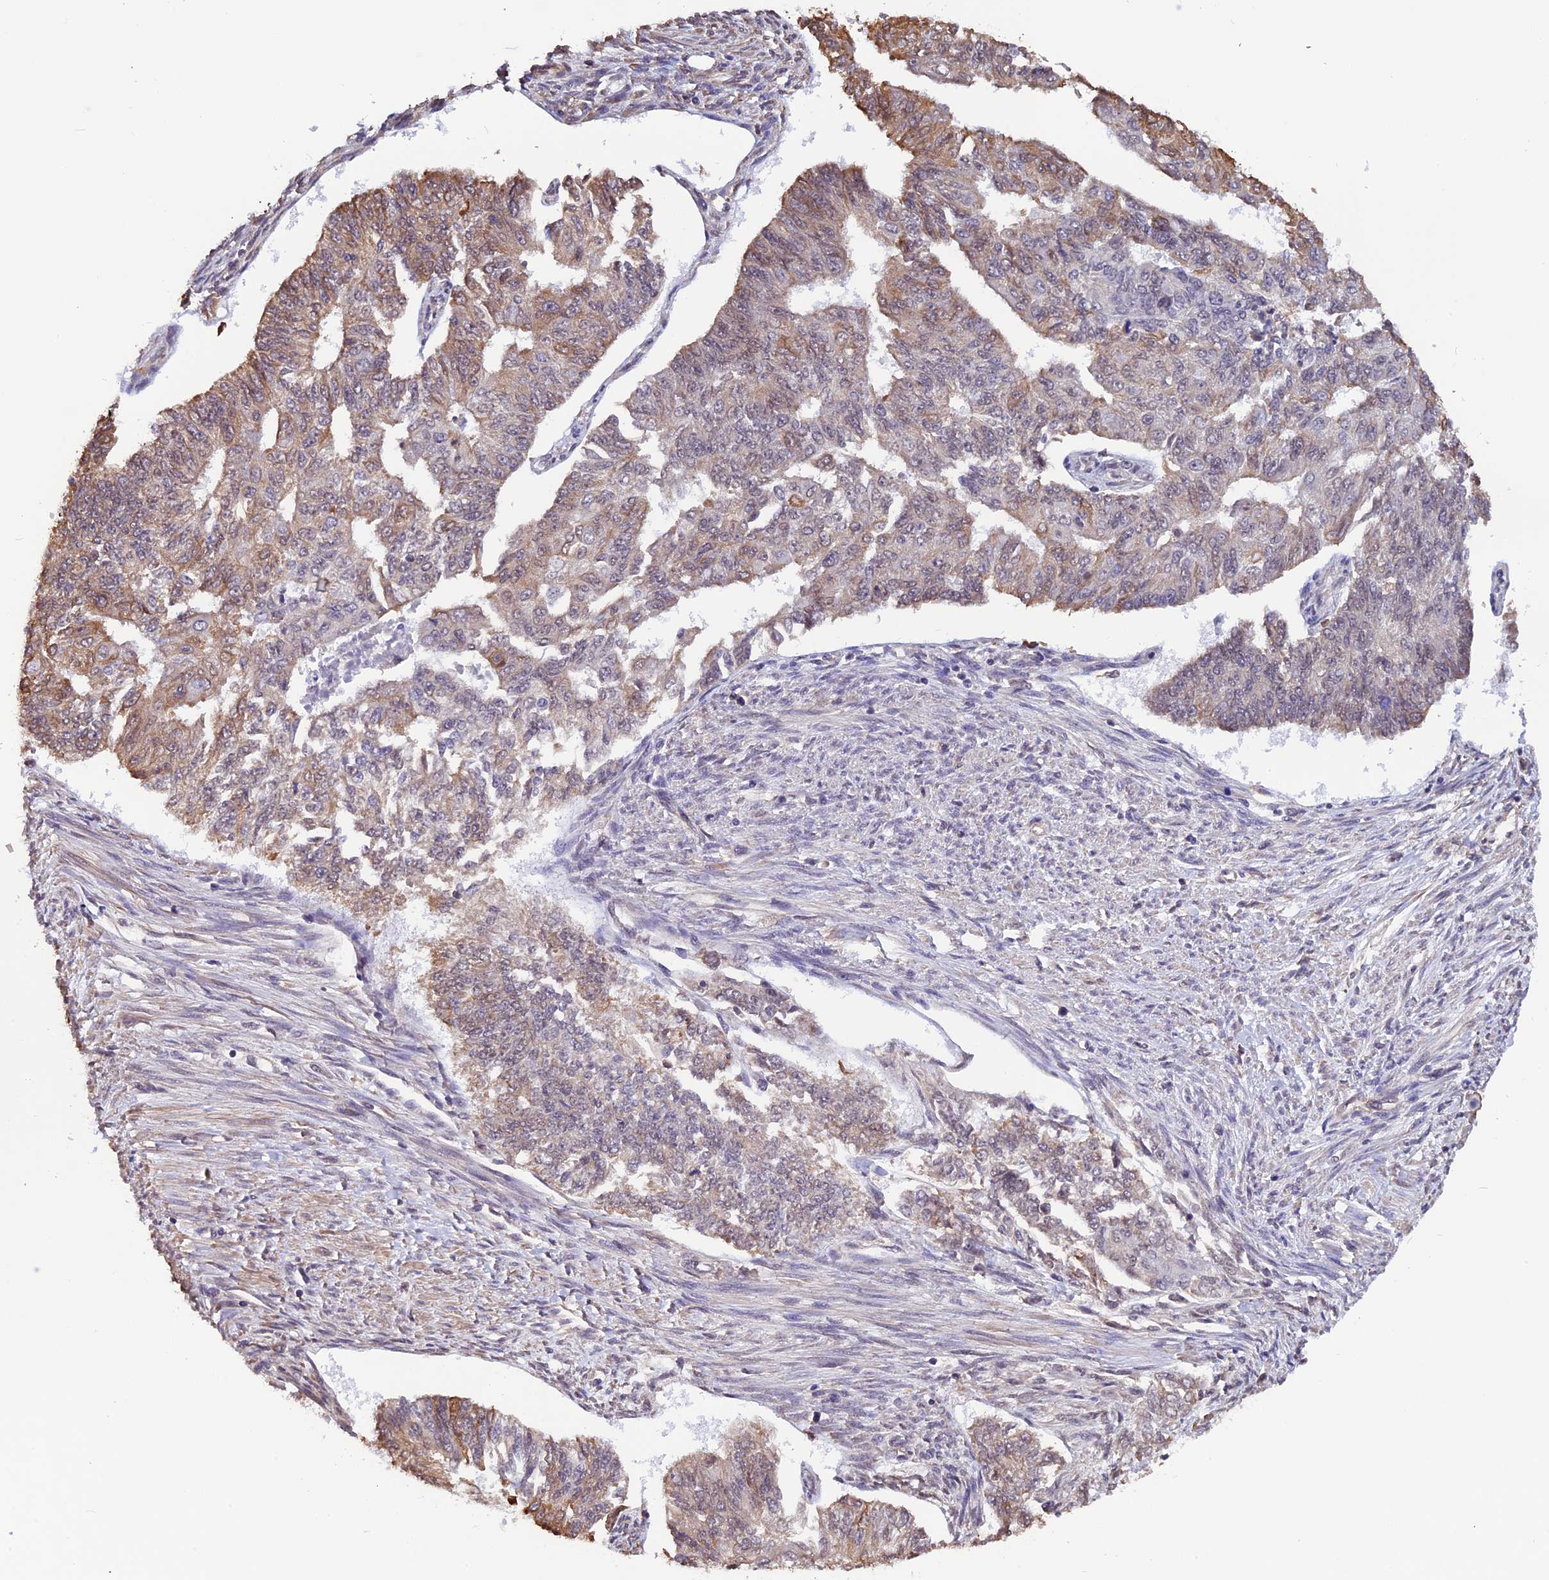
{"staining": {"intensity": "moderate", "quantity": "<25%", "location": "cytoplasmic/membranous,nuclear"}, "tissue": "endometrial cancer", "cell_type": "Tumor cells", "image_type": "cancer", "snomed": [{"axis": "morphology", "description": "Adenocarcinoma, NOS"}, {"axis": "topography", "description": "Endometrium"}], "caption": "Immunohistochemical staining of endometrial cancer demonstrates moderate cytoplasmic/membranous and nuclear protein positivity in about <25% of tumor cells.", "gene": "ZC3H4", "patient": {"sex": "female", "age": 32}}